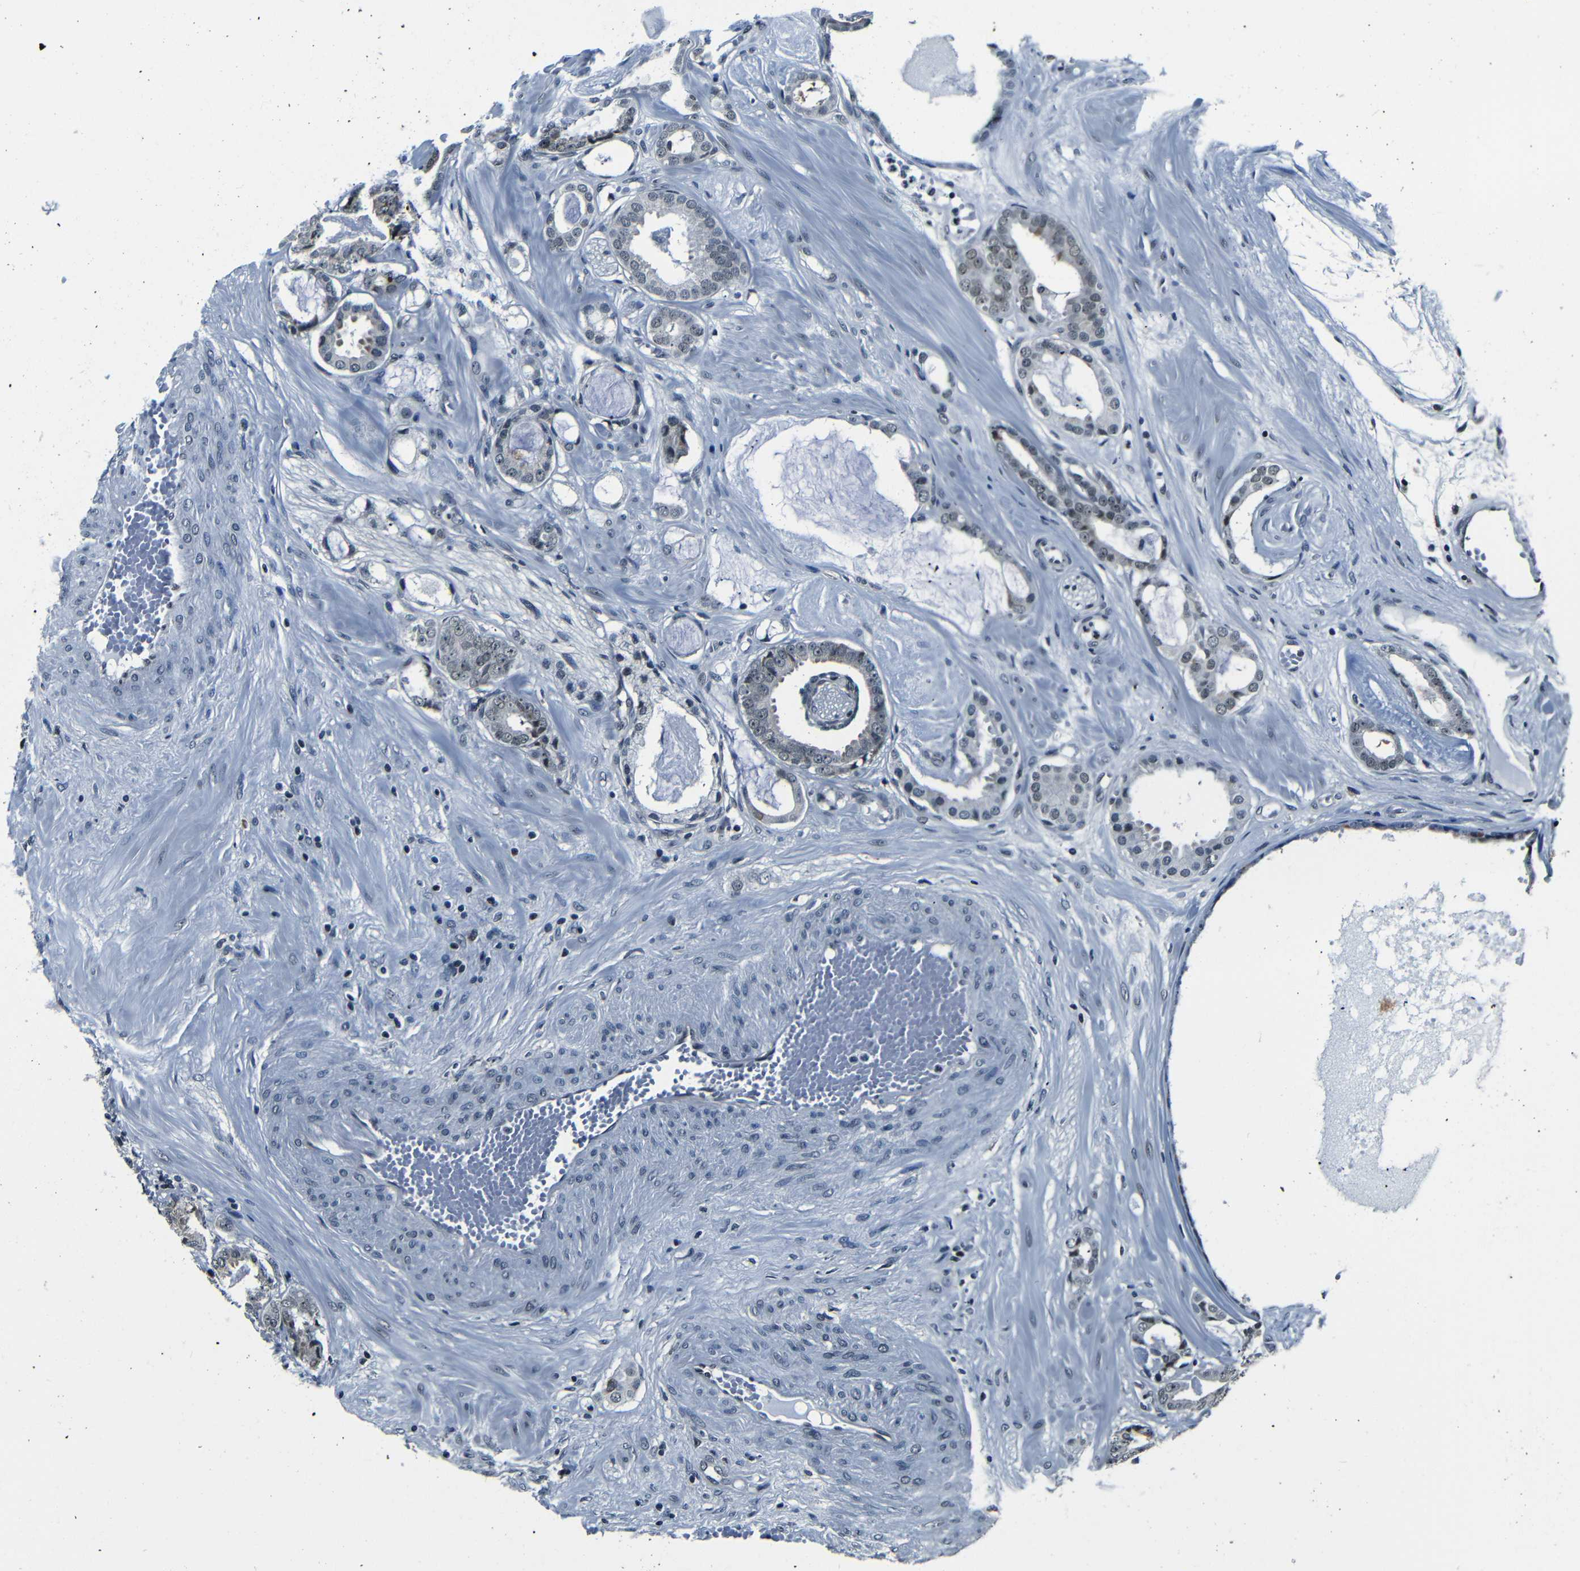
{"staining": {"intensity": "weak", "quantity": "<25%", "location": "nuclear"}, "tissue": "prostate cancer", "cell_type": "Tumor cells", "image_type": "cancer", "snomed": [{"axis": "morphology", "description": "Adenocarcinoma, Low grade"}, {"axis": "topography", "description": "Prostate"}], "caption": "Histopathology image shows no protein positivity in tumor cells of prostate cancer tissue.", "gene": "NCBP3", "patient": {"sex": "male", "age": 53}}